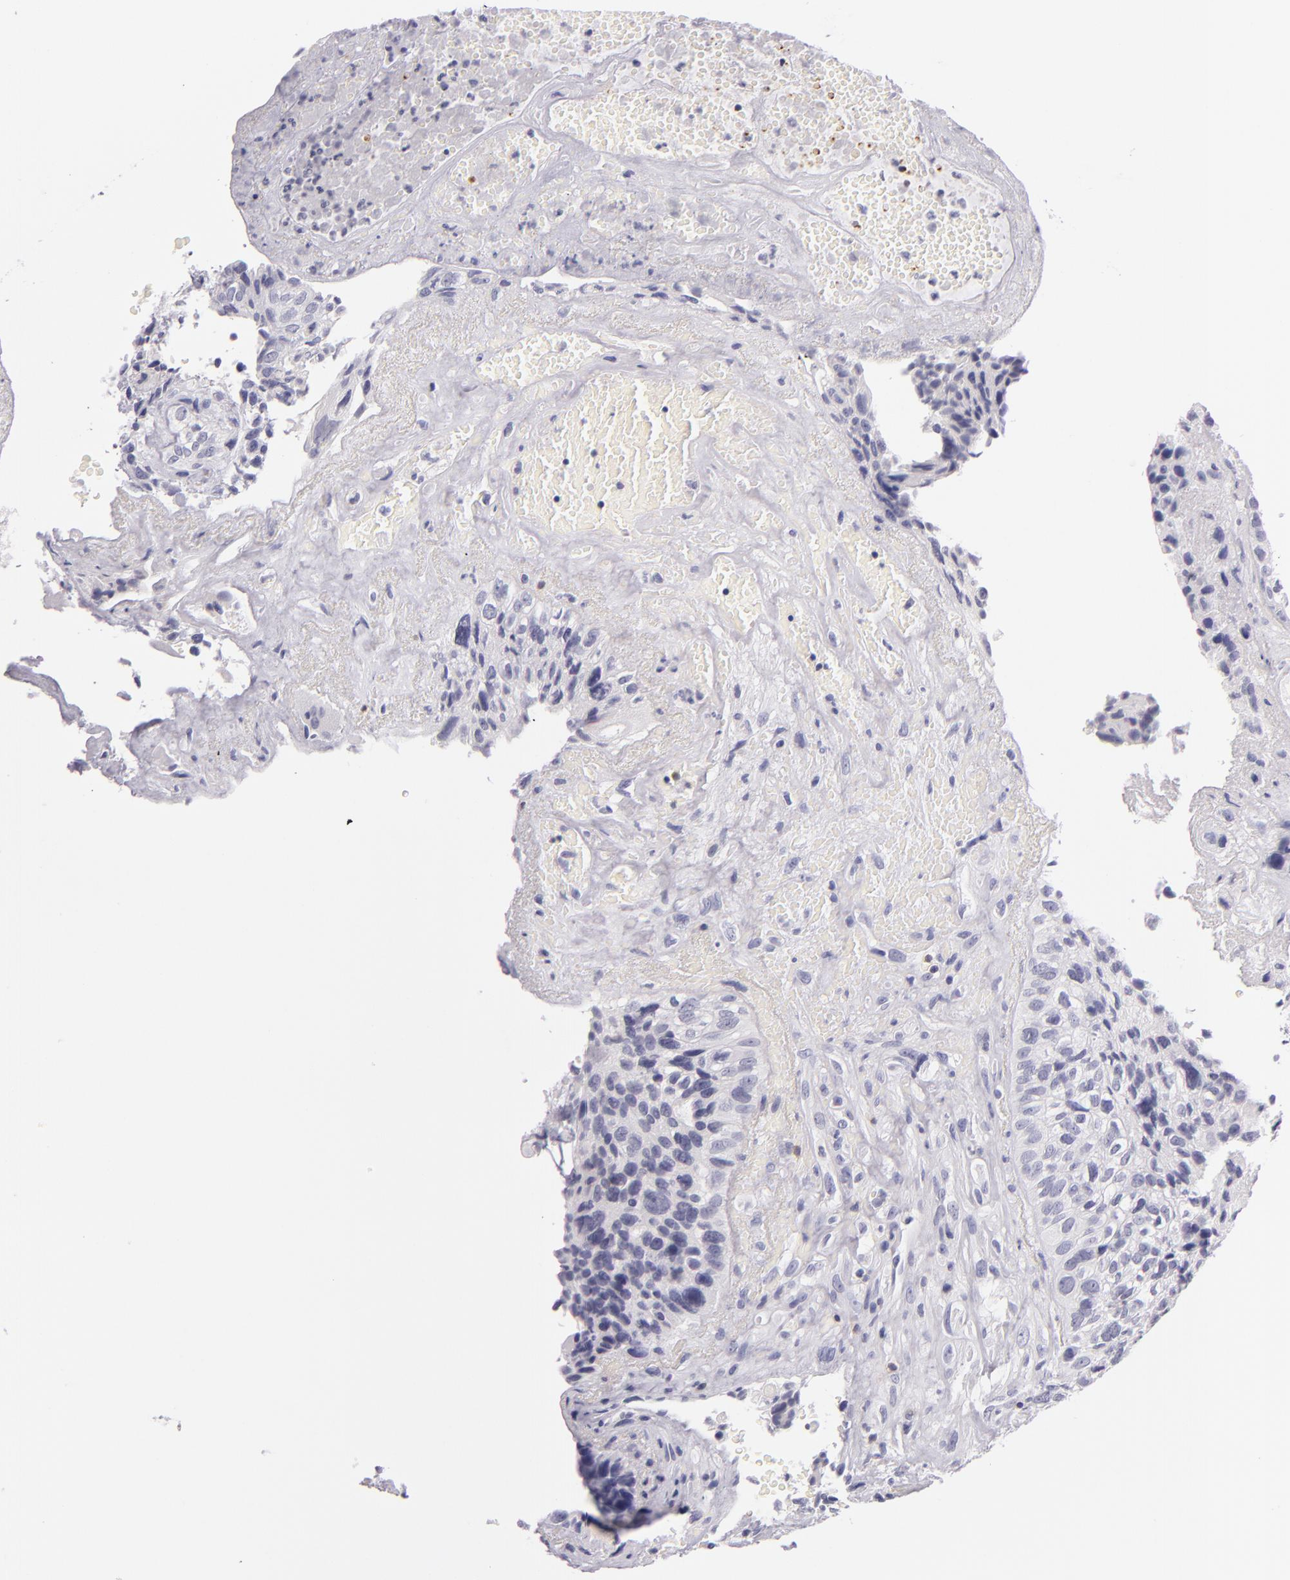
{"staining": {"intensity": "negative", "quantity": "none", "location": "none"}, "tissue": "breast cancer", "cell_type": "Tumor cells", "image_type": "cancer", "snomed": [{"axis": "morphology", "description": "Neoplasm, malignant, NOS"}, {"axis": "topography", "description": "Breast"}], "caption": "Breast cancer was stained to show a protein in brown. There is no significant staining in tumor cells.", "gene": "CD48", "patient": {"sex": "female", "age": 50}}